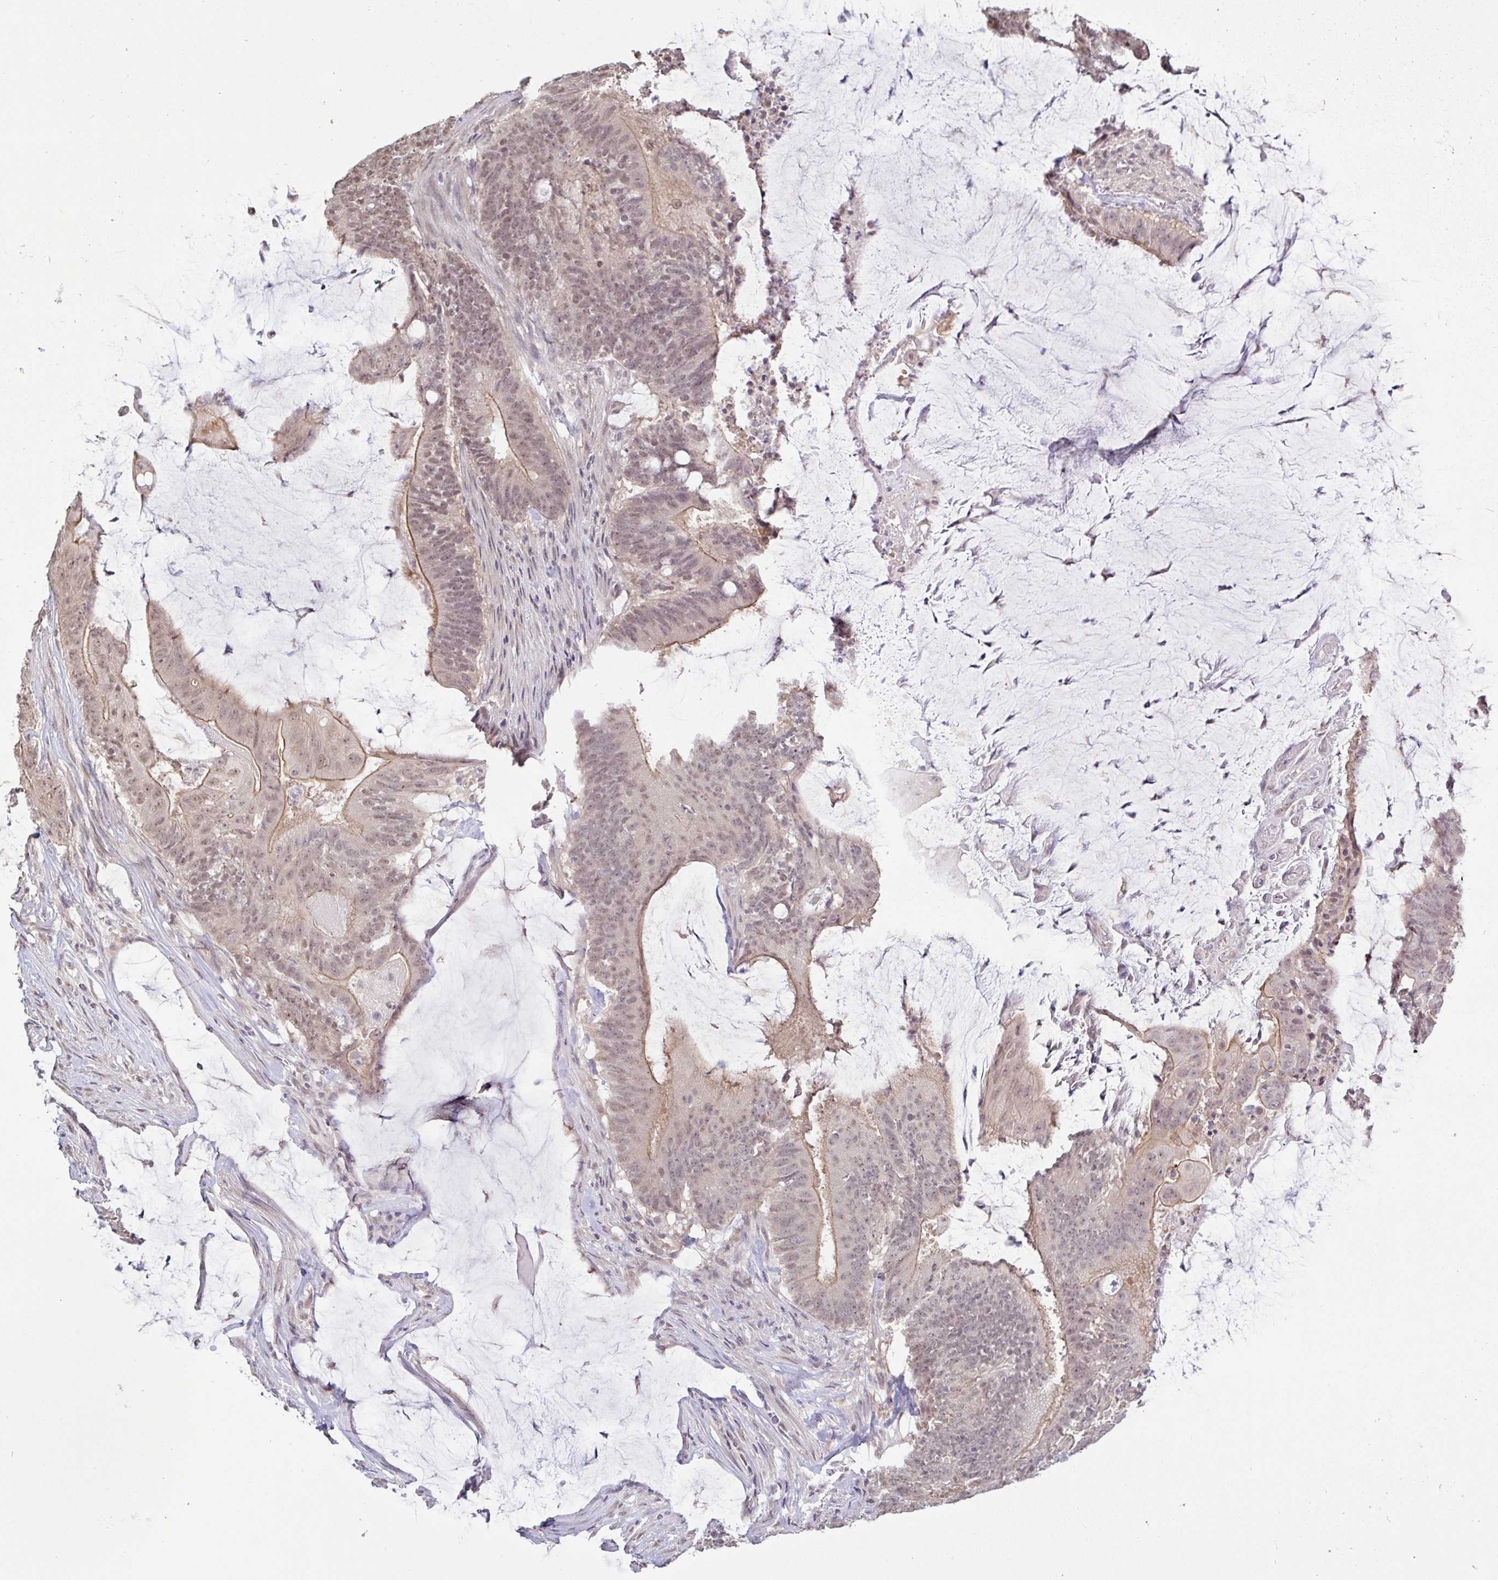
{"staining": {"intensity": "weak", "quantity": "25%-75%", "location": "cytoplasmic/membranous,nuclear"}, "tissue": "colorectal cancer", "cell_type": "Tumor cells", "image_type": "cancer", "snomed": [{"axis": "morphology", "description": "Adenocarcinoma, NOS"}, {"axis": "topography", "description": "Colon"}], "caption": "Weak cytoplasmic/membranous and nuclear staining is appreciated in approximately 25%-75% of tumor cells in colorectal cancer.", "gene": "HYPK", "patient": {"sex": "female", "age": 43}}